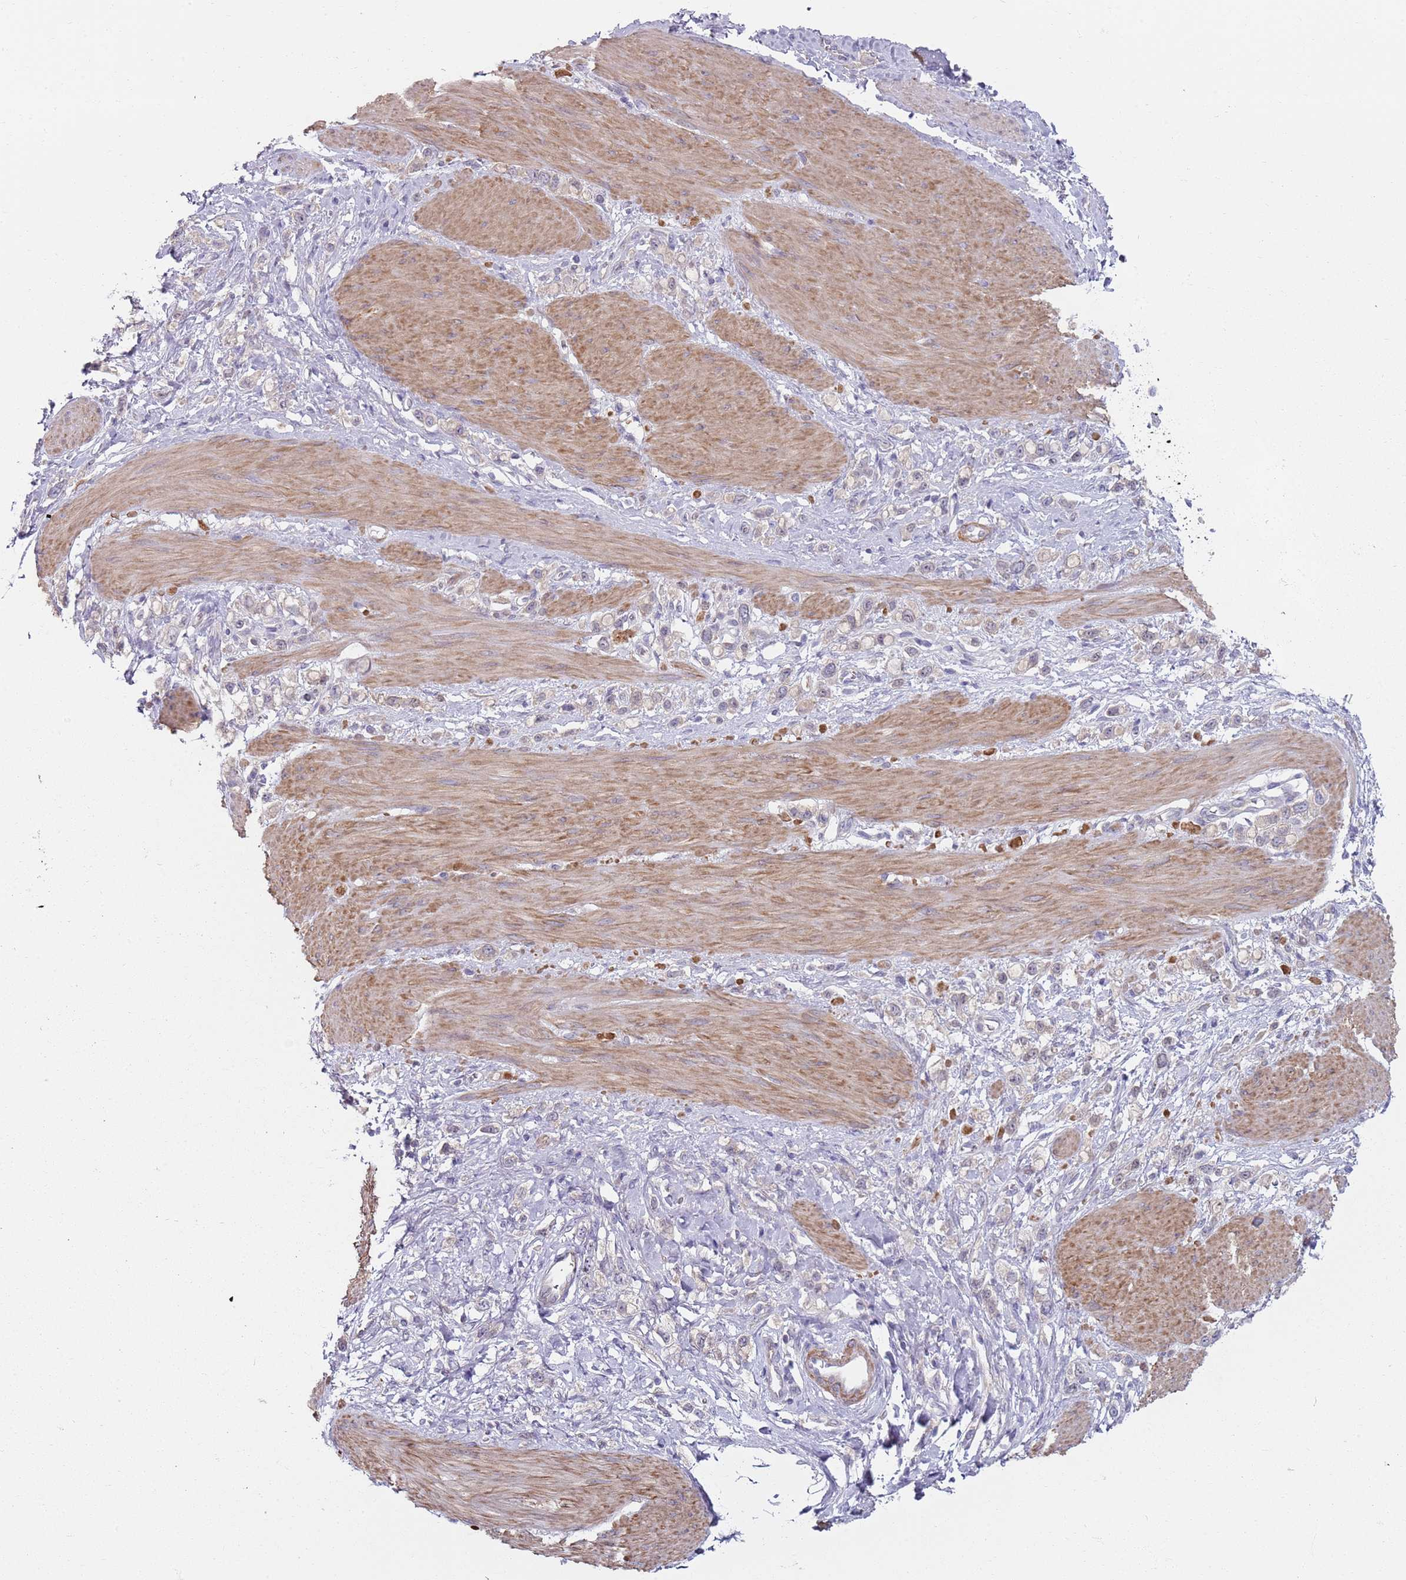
{"staining": {"intensity": "negative", "quantity": "none", "location": "none"}, "tissue": "stomach cancer", "cell_type": "Tumor cells", "image_type": "cancer", "snomed": [{"axis": "morphology", "description": "Adenocarcinoma, NOS"}, {"axis": "topography", "description": "Stomach"}], "caption": "Immunohistochemical staining of stomach adenocarcinoma shows no significant staining in tumor cells.", "gene": "SLC26A6", "patient": {"sex": "female", "age": 65}}